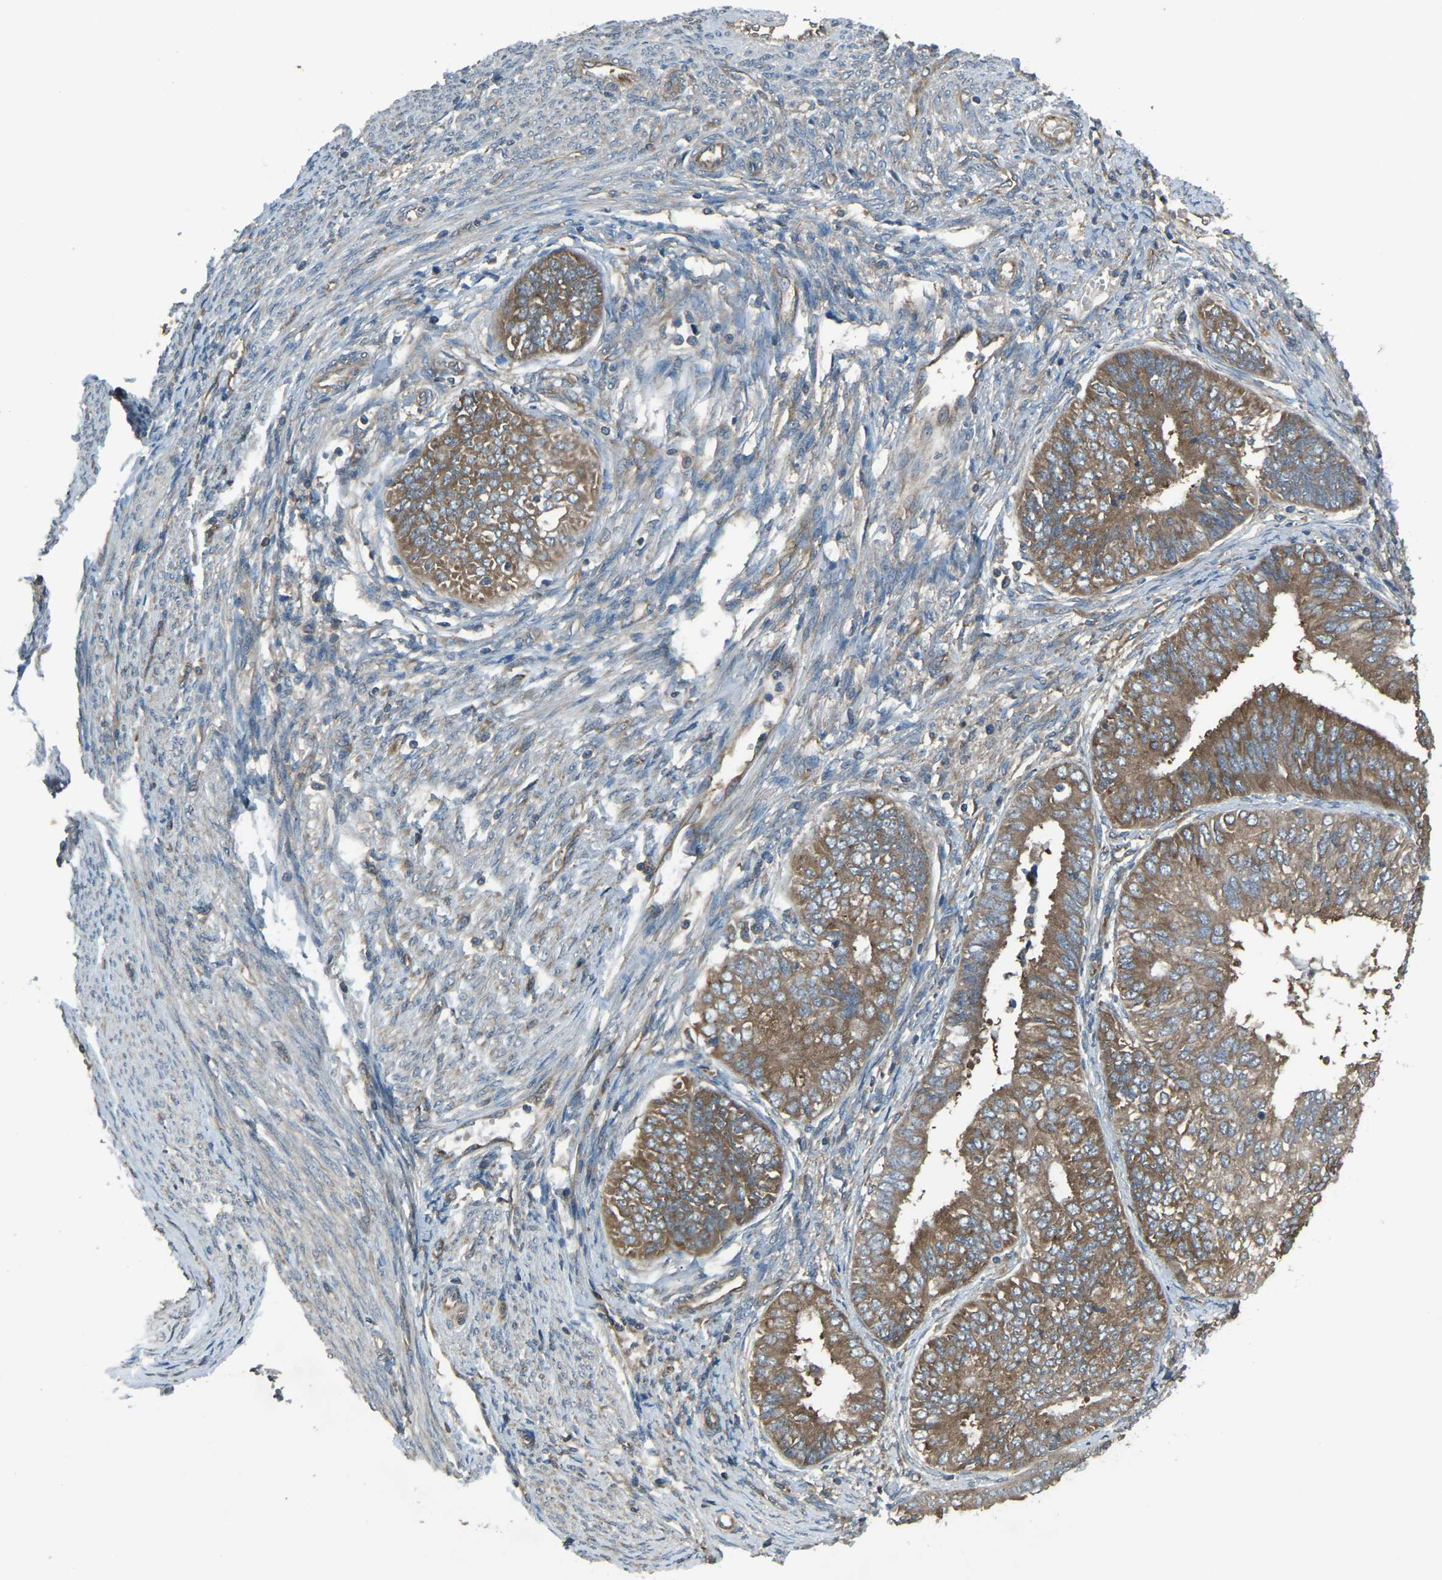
{"staining": {"intensity": "moderate", "quantity": ">75%", "location": "cytoplasmic/membranous"}, "tissue": "endometrial cancer", "cell_type": "Tumor cells", "image_type": "cancer", "snomed": [{"axis": "morphology", "description": "Adenocarcinoma, NOS"}, {"axis": "topography", "description": "Endometrium"}], "caption": "Human endometrial cancer (adenocarcinoma) stained with a protein marker exhibits moderate staining in tumor cells.", "gene": "AIMP1", "patient": {"sex": "female", "age": 58}}